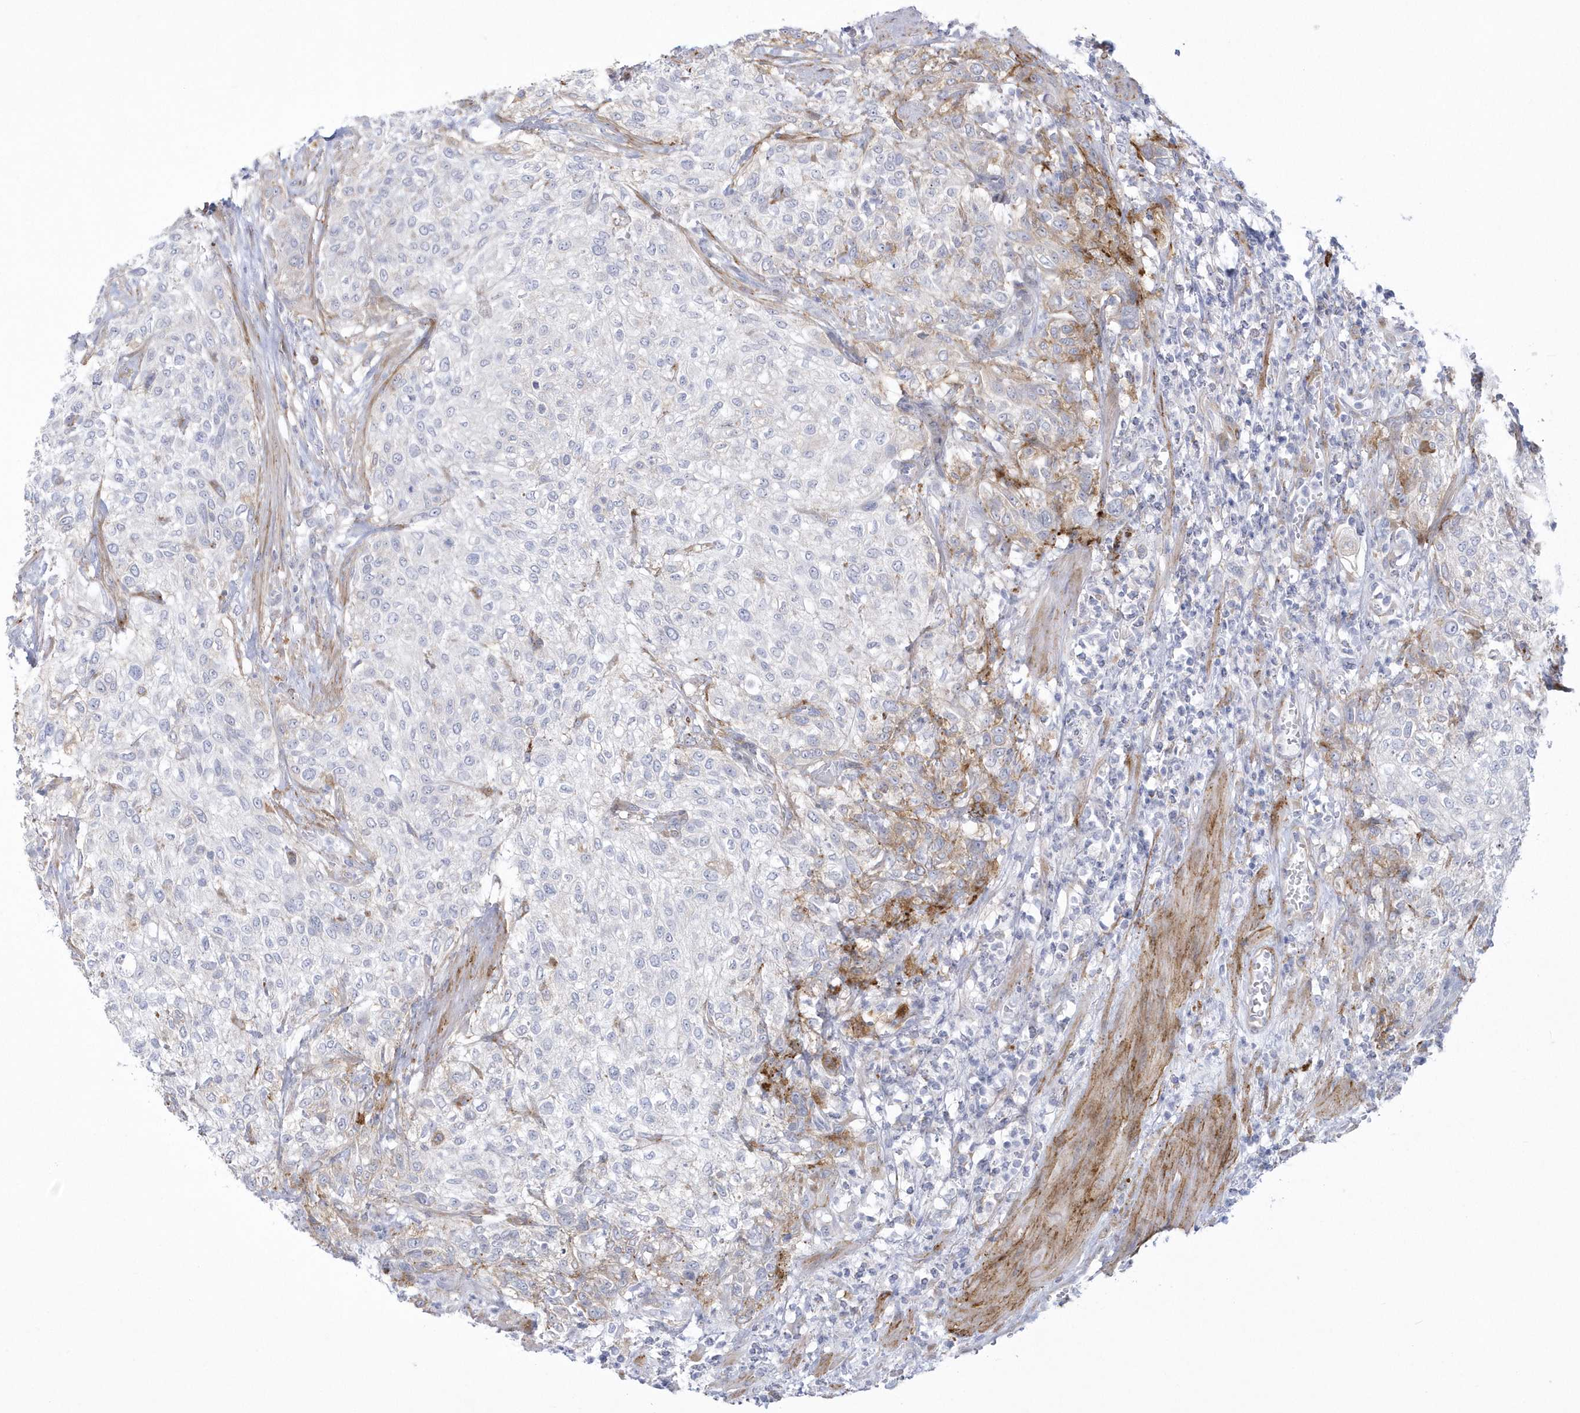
{"staining": {"intensity": "negative", "quantity": "none", "location": "none"}, "tissue": "urothelial cancer", "cell_type": "Tumor cells", "image_type": "cancer", "snomed": [{"axis": "morphology", "description": "Urothelial carcinoma, High grade"}, {"axis": "topography", "description": "Urinary bladder"}], "caption": "DAB immunohistochemical staining of urothelial cancer reveals no significant staining in tumor cells. (DAB (3,3'-diaminobenzidine) immunohistochemistry, high magnification).", "gene": "WDR27", "patient": {"sex": "male", "age": 35}}